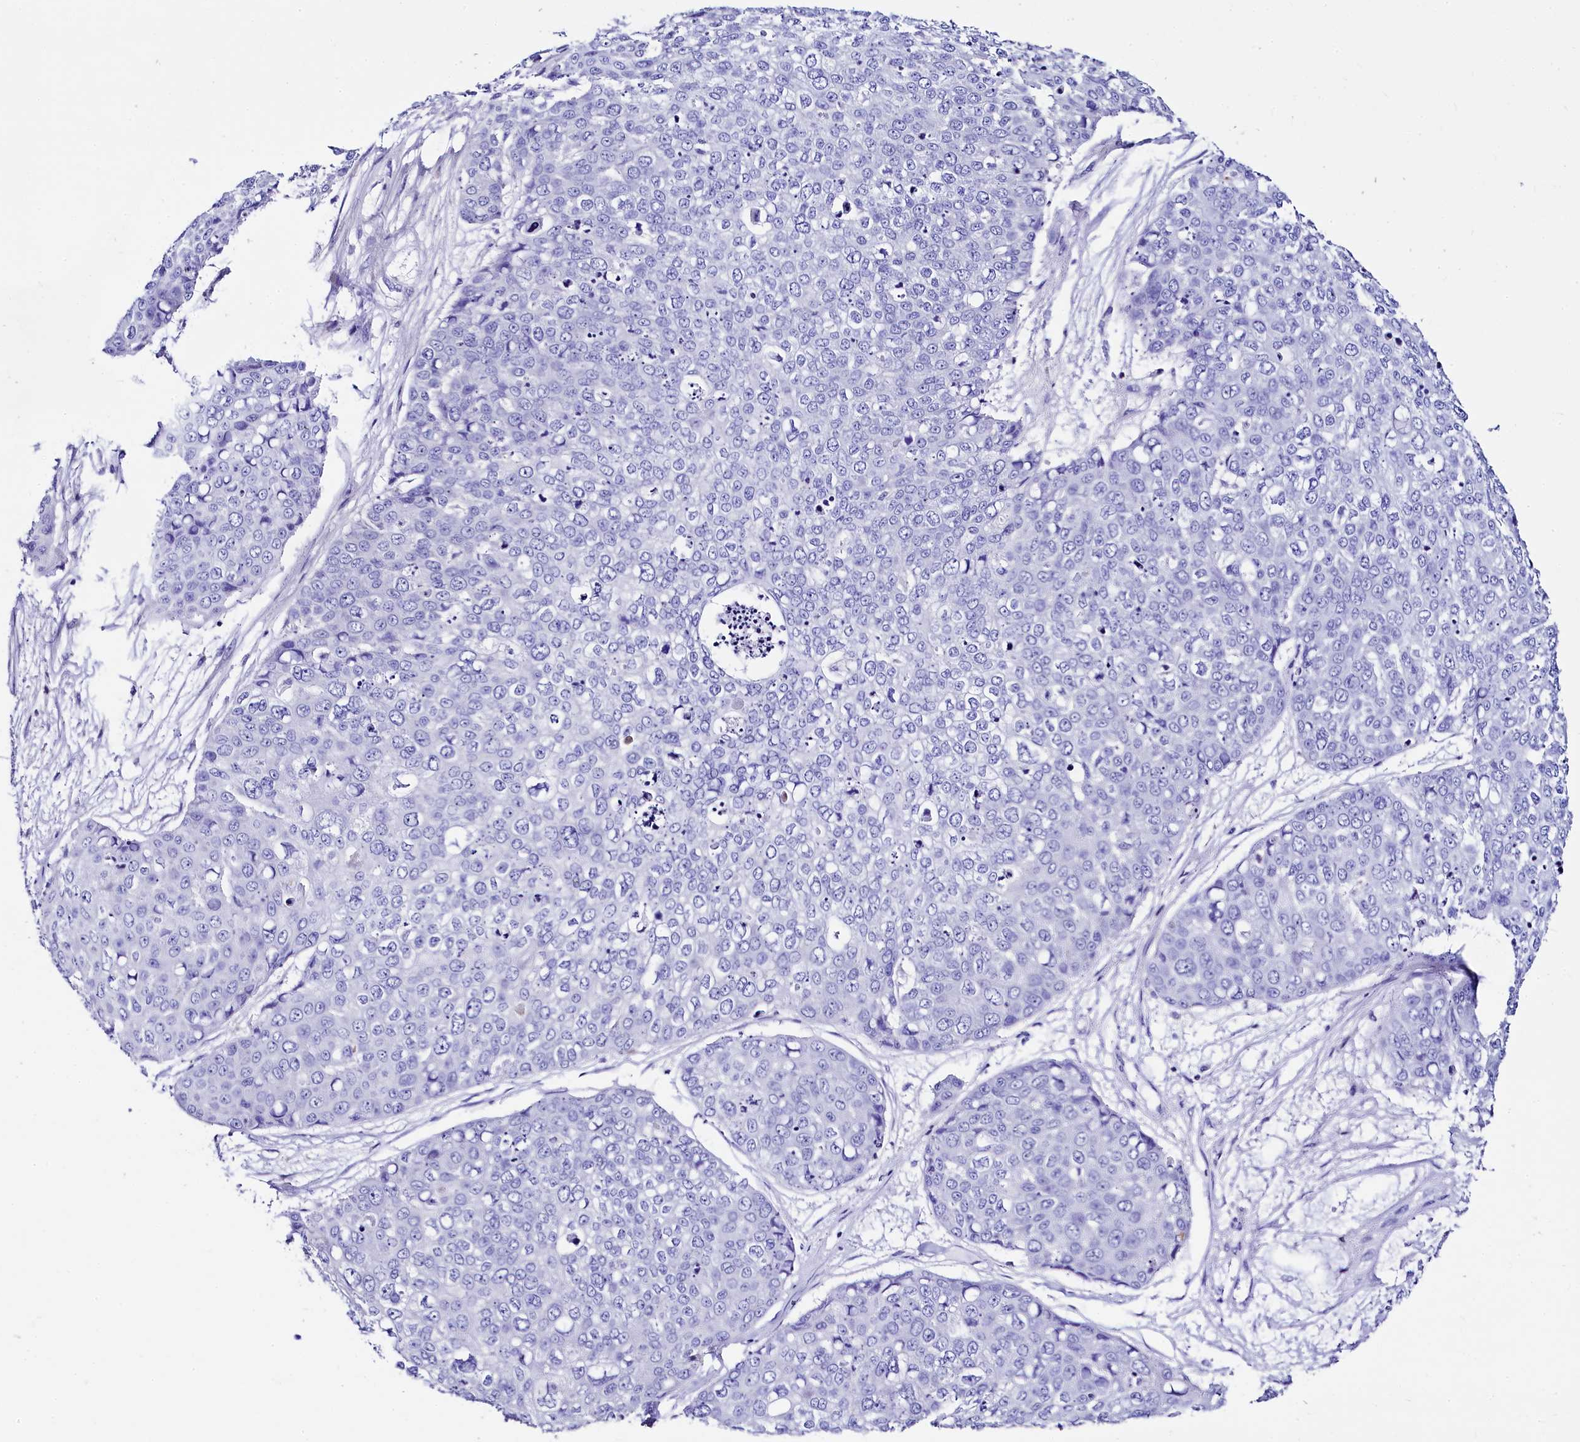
{"staining": {"intensity": "negative", "quantity": "none", "location": "none"}, "tissue": "skin cancer", "cell_type": "Tumor cells", "image_type": "cancer", "snomed": [{"axis": "morphology", "description": "Squamous cell carcinoma, NOS"}, {"axis": "topography", "description": "Skin"}], "caption": "Tumor cells are negative for brown protein staining in skin cancer (squamous cell carcinoma).", "gene": "RBP3", "patient": {"sex": "female", "age": 44}}